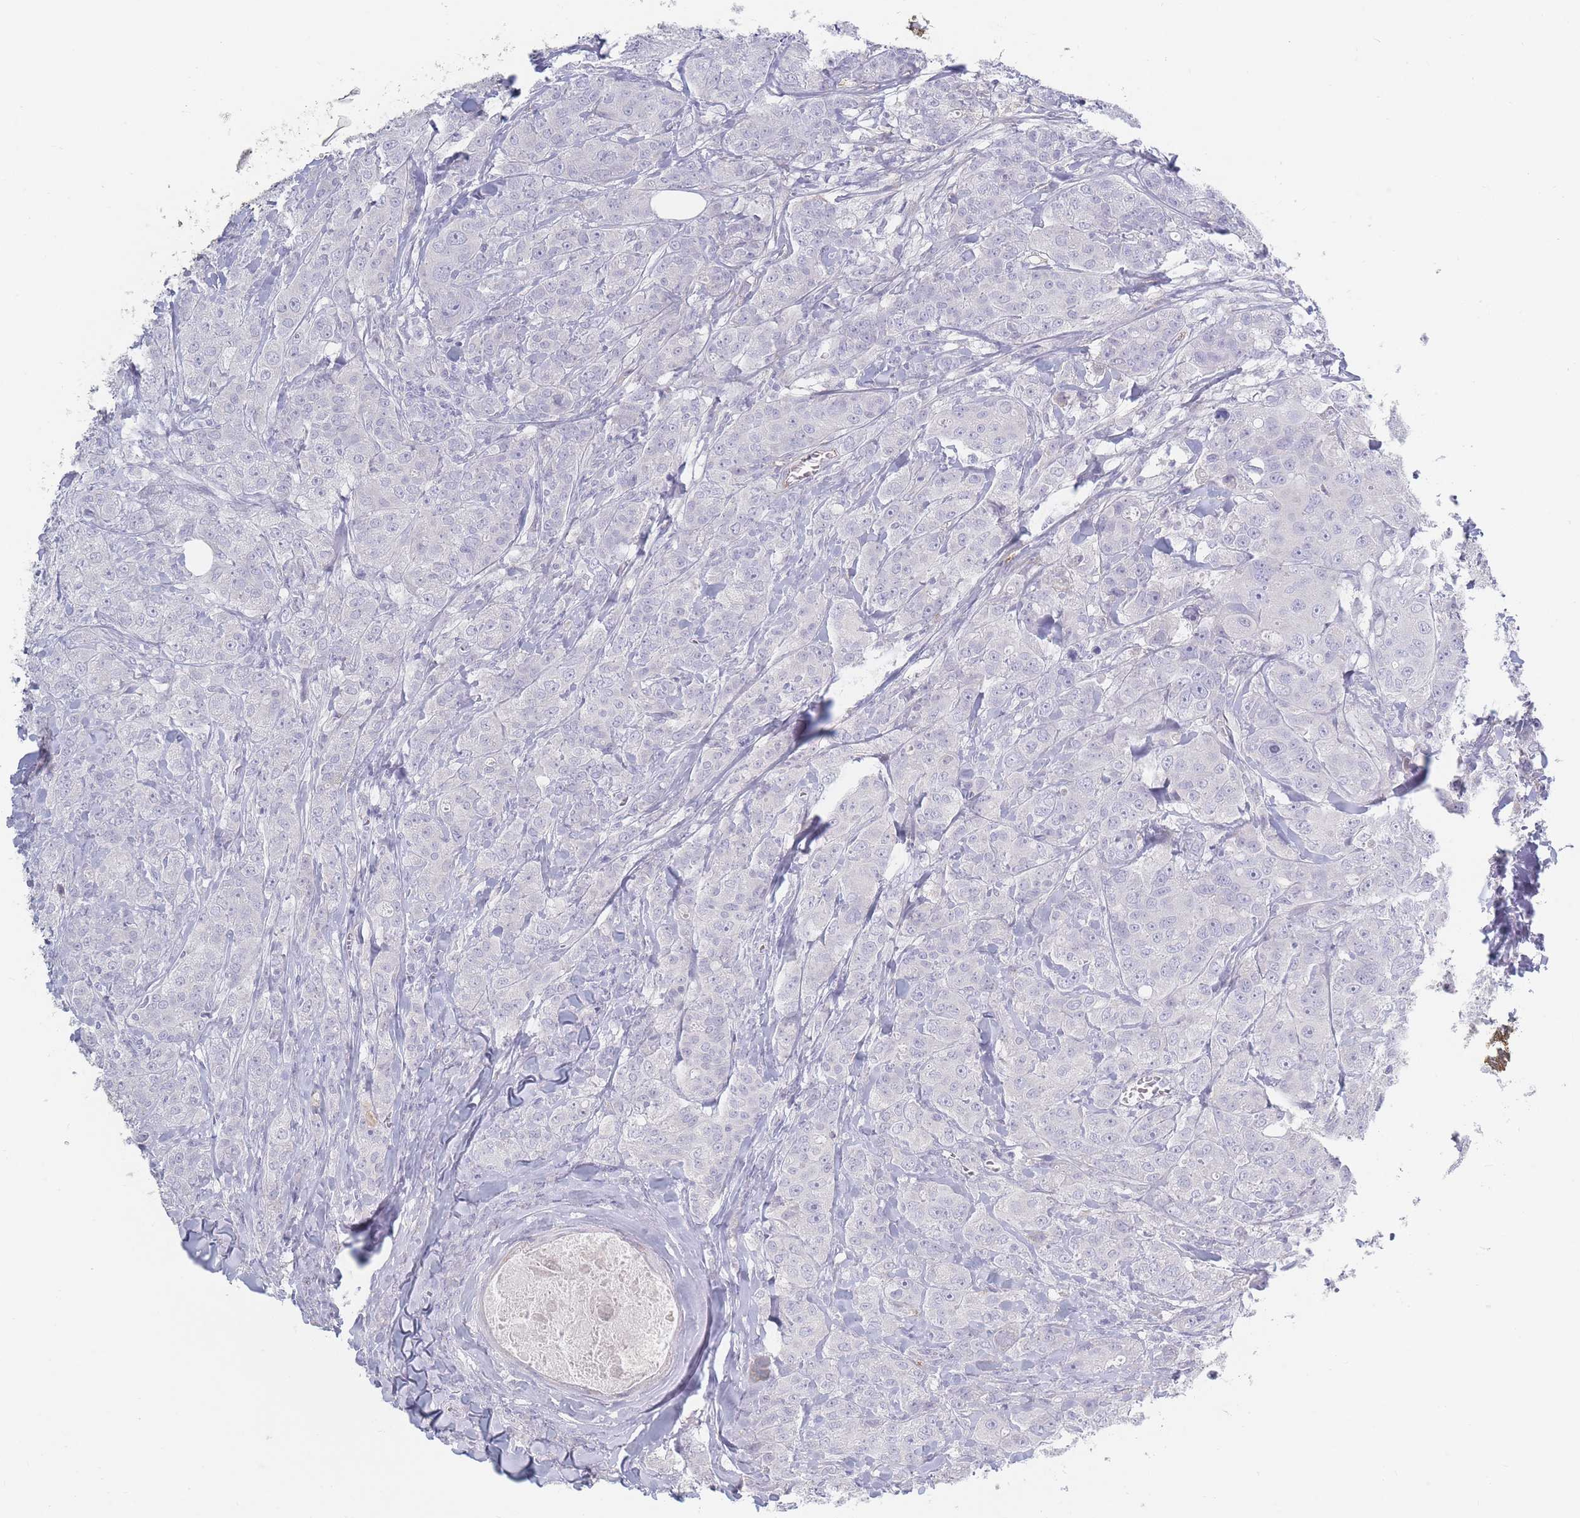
{"staining": {"intensity": "negative", "quantity": "none", "location": "none"}, "tissue": "breast cancer", "cell_type": "Tumor cells", "image_type": "cancer", "snomed": [{"axis": "morphology", "description": "Duct carcinoma"}, {"axis": "topography", "description": "Breast"}], "caption": "This is a histopathology image of immunohistochemistry (IHC) staining of breast invasive ductal carcinoma, which shows no expression in tumor cells.", "gene": "PRG4", "patient": {"sex": "female", "age": 43}}